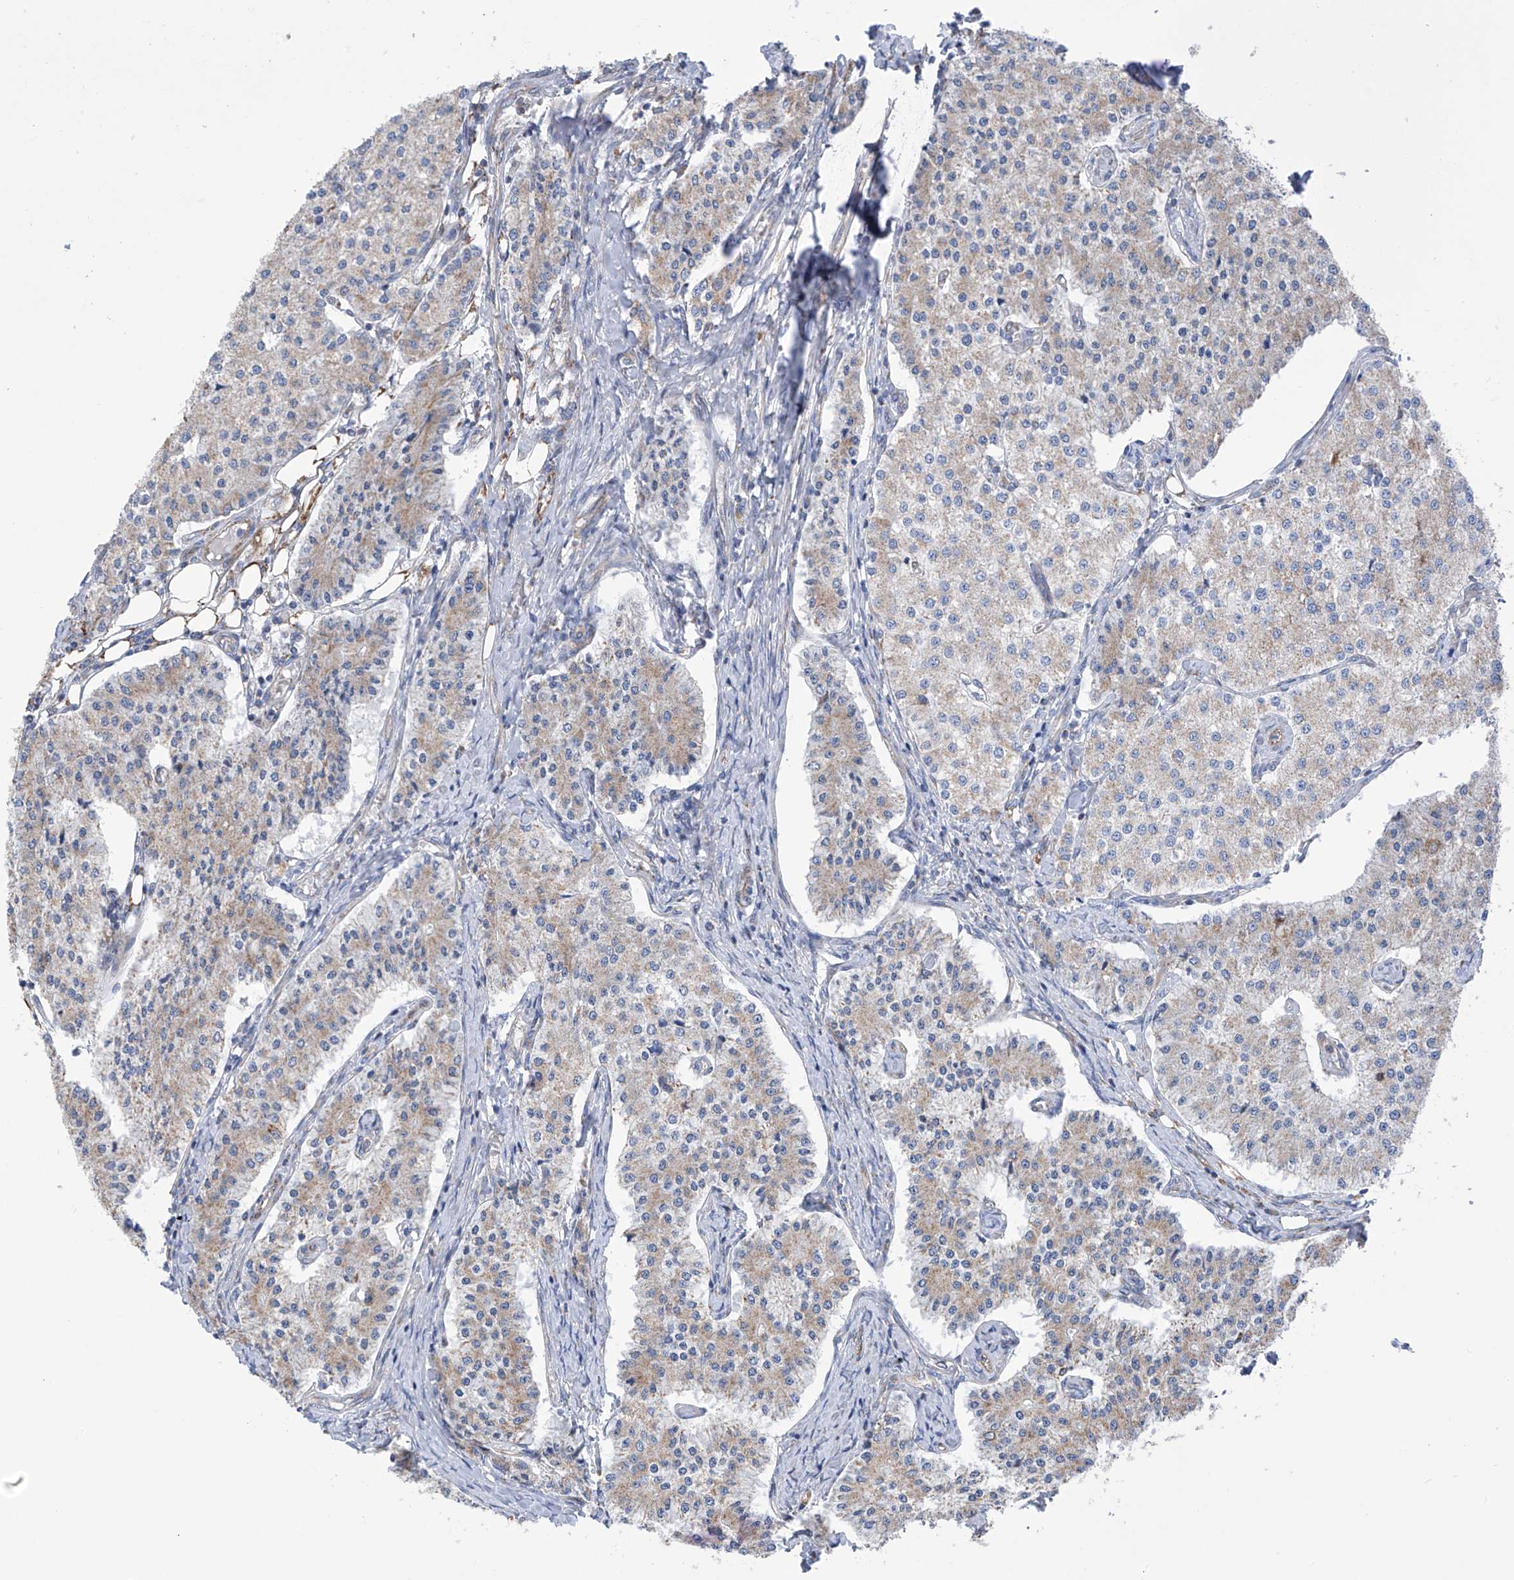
{"staining": {"intensity": "weak", "quantity": "25%-75%", "location": "cytoplasmic/membranous"}, "tissue": "carcinoid", "cell_type": "Tumor cells", "image_type": "cancer", "snomed": [{"axis": "morphology", "description": "Carcinoid, malignant, NOS"}, {"axis": "topography", "description": "Colon"}], "caption": "Protein expression analysis of human carcinoid reveals weak cytoplasmic/membranous staining in about 25%-75% of tumor cells.", "gene": "EIF5B", "patient": {"sex": "female", "age": 52}}